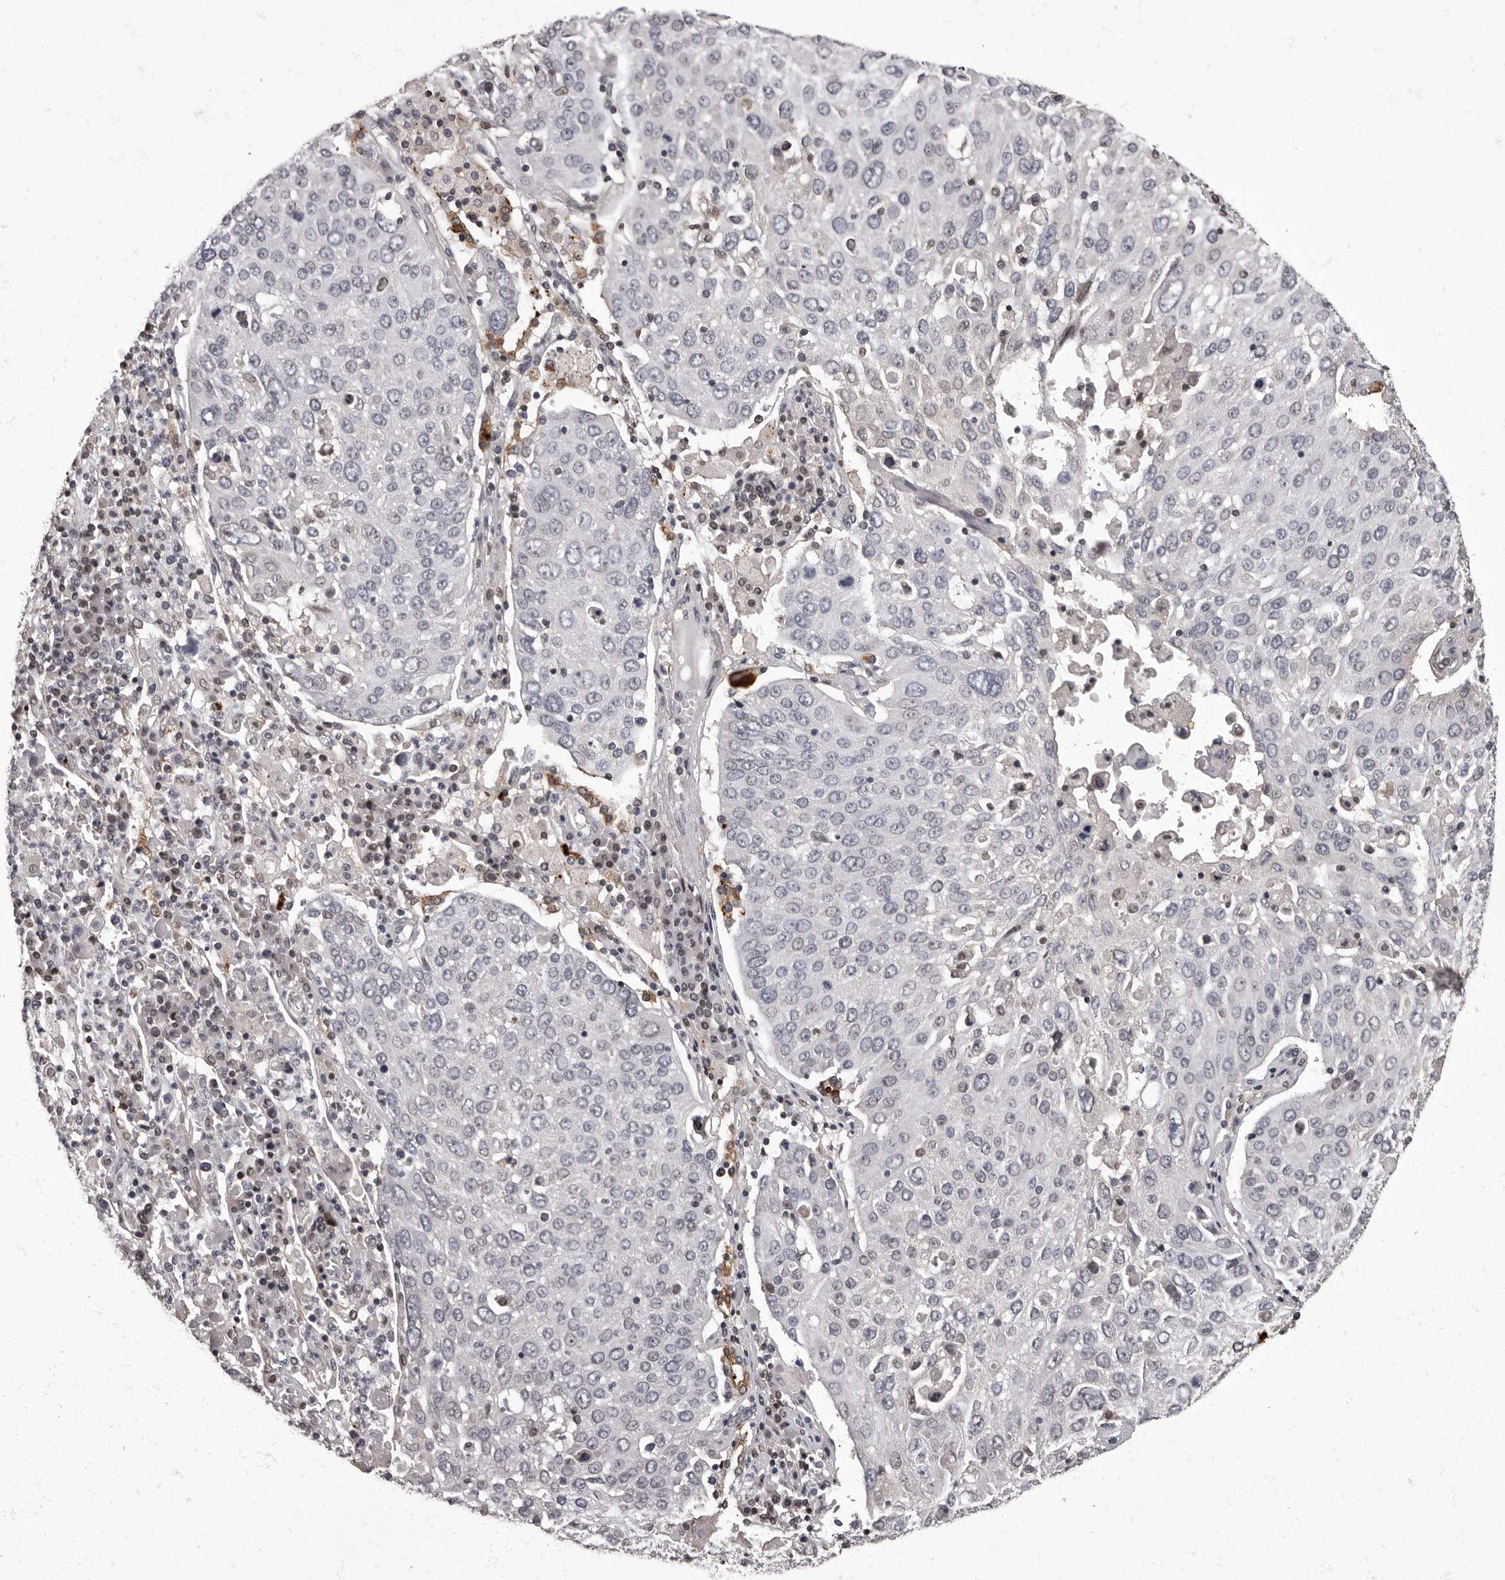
{"staining": {"intensity": "negative", "quantity": "none", "location": "none"}, "tissue": "lung cancer", "cell_type": "Tumor cells", "image_type": "cancer", "snomed": [{"axis": "morphology", "description": "Squamous cell carcinoma, NOS"}, {"axis": "topography", "description": "Lung"}], "caption": "This is an IHC micrograph of human lung cancer. There is no positivity in tumor cells.", "gene": "C1orf50", "patient": {"sex": "male", "age": 65}}